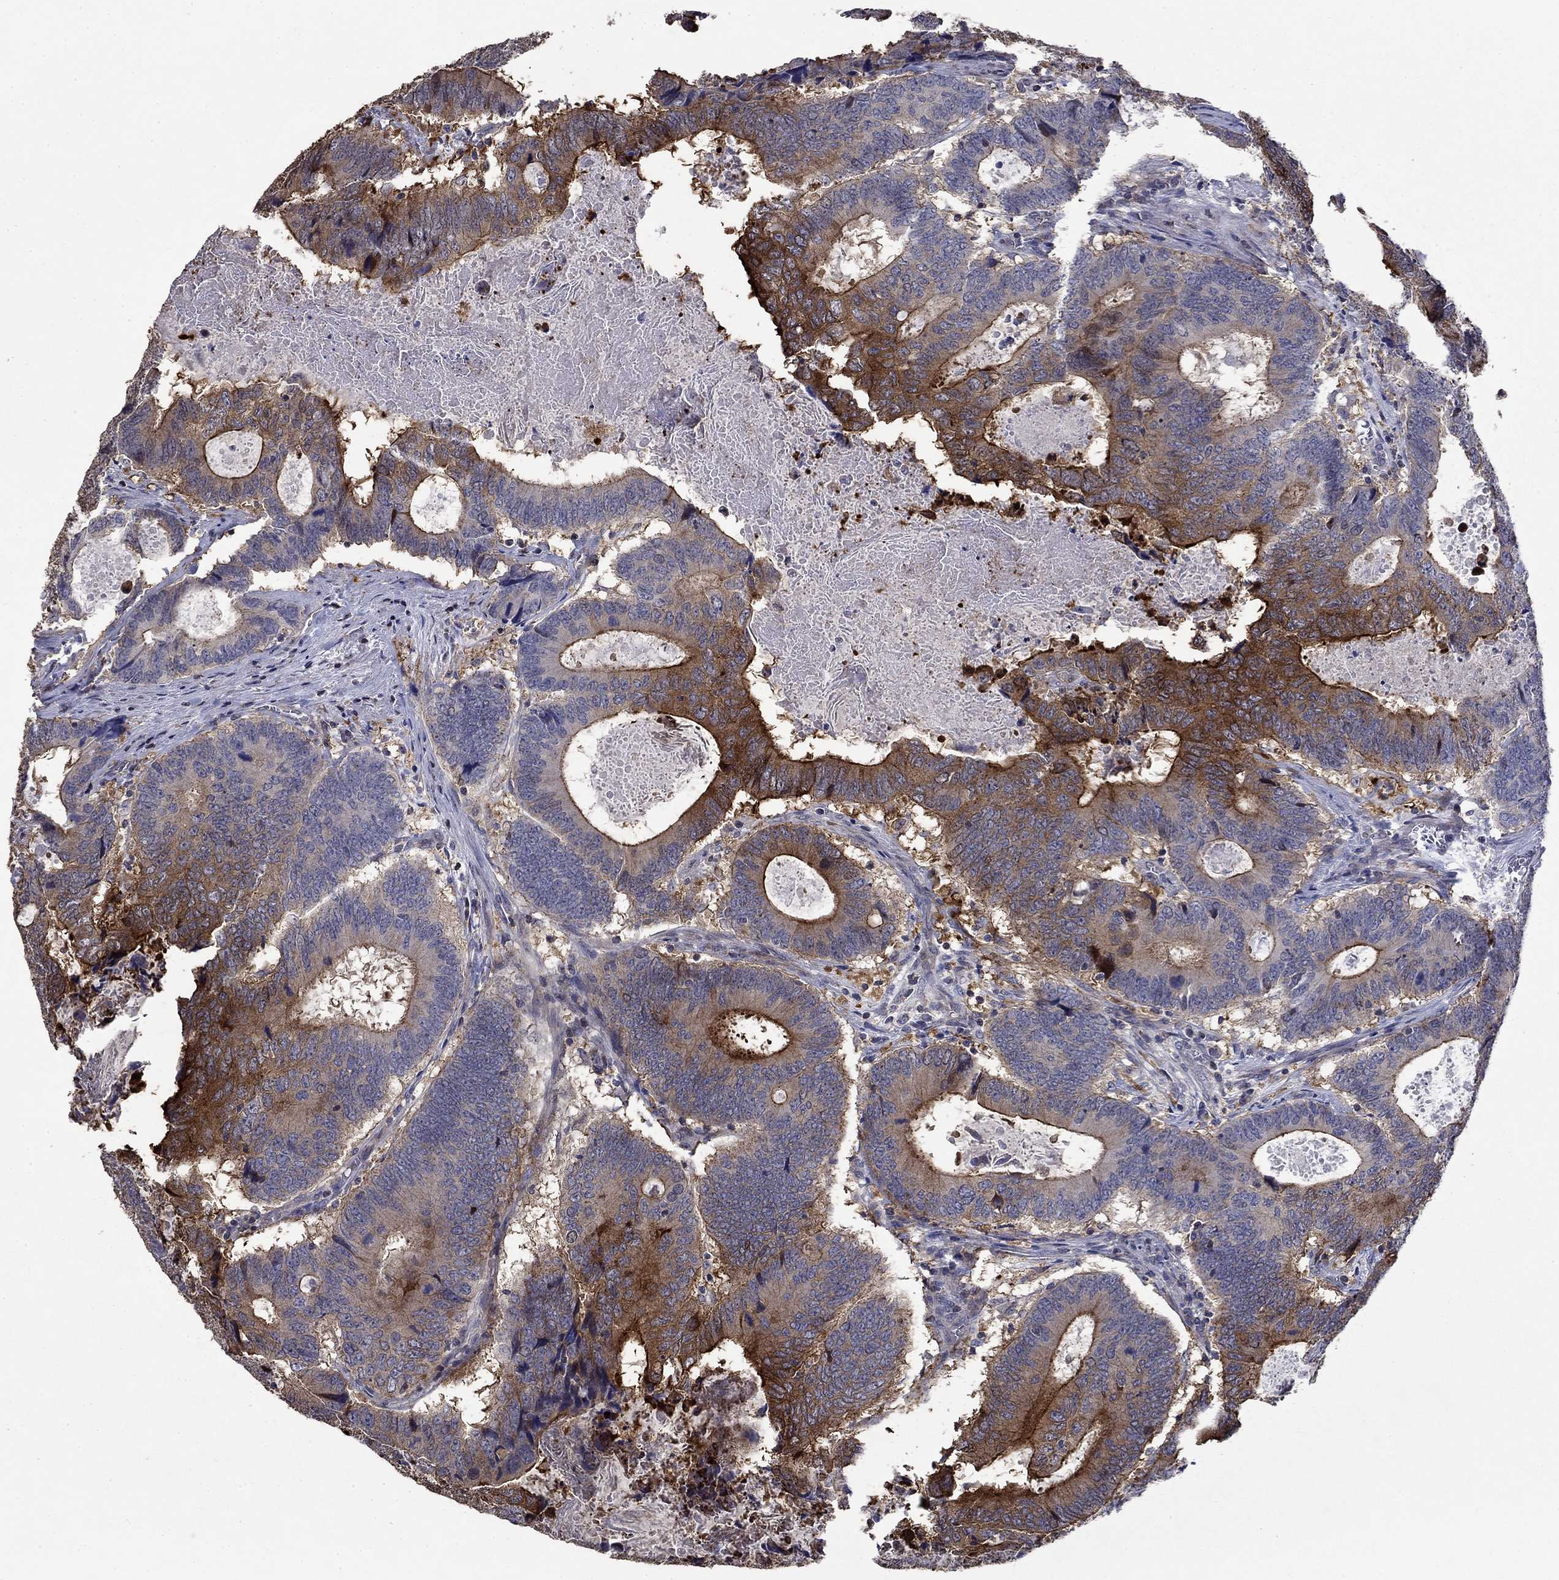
{"staining": {"intensity": "strong", "quantity": "<25%", "location": "cytoplasmic/membranous"}, "tissue": "colorectal cancer", "cell_type": "Tumor cells", "image_type": "cancer", "snomed": [{"axis": "morphology", "description": "Adenocarcinoma, NOS"}, {"axis": "topography", "description": "Colon"}], "caption": "A brown stain labels strong cytoplasmic/membranous positivity of a protein in colorectal cancer tumor cells.", "gene": "DVL1", "patient": {"sex": "female", "age": 82}}